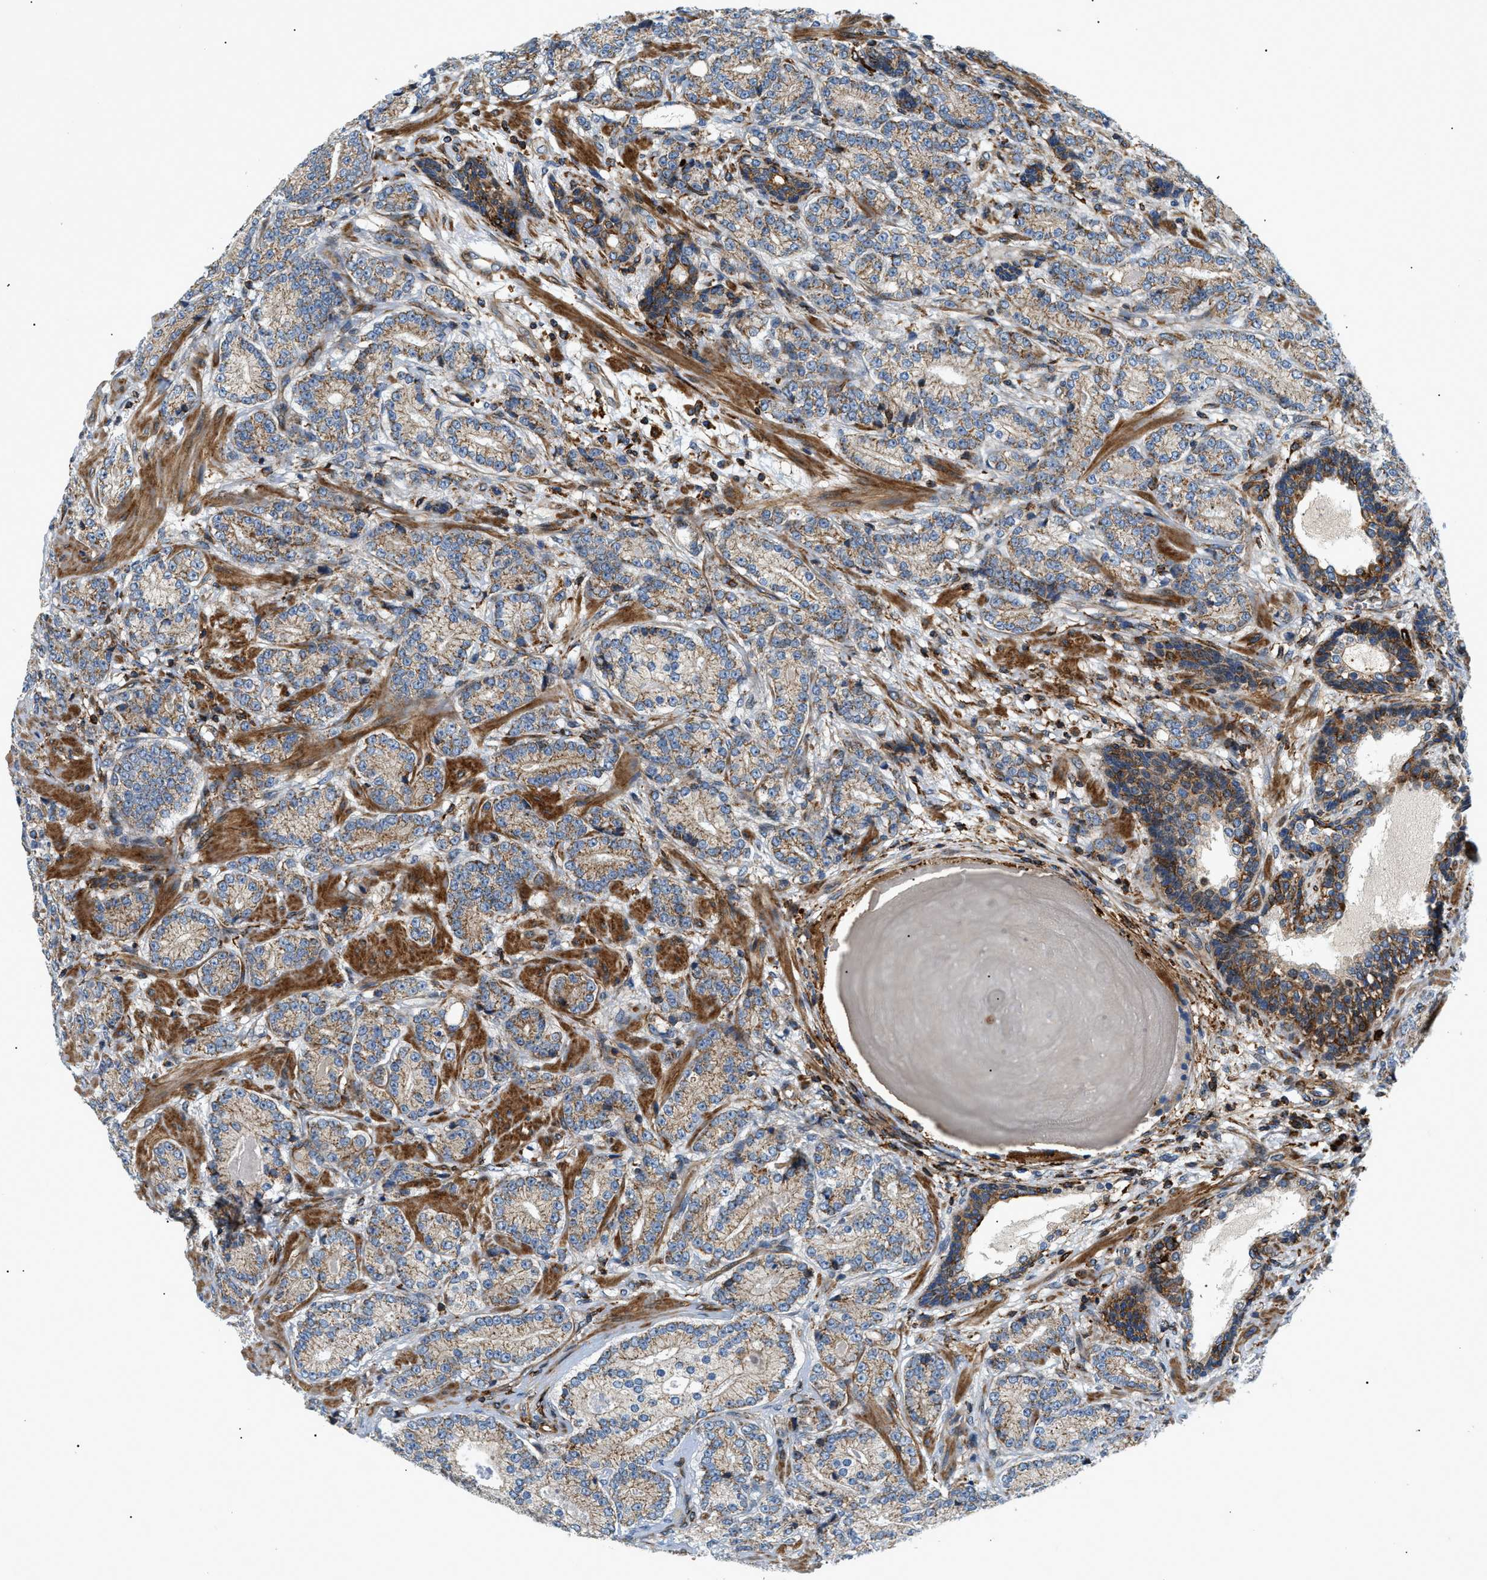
{"staining": {"intensity": "moderate", "quantity": "25%-75%", "location": "cytoplasmic/membranous"}, "tissue": "prostate cancer", "cell_type": "Tumor cells", "image_type": "cancer", "snomed": [{"axis": "morphology", "description": "Adenocarcinoma, High grade"}, {"axis": "topography", "description": "Prostate"}], "caption": "Immunohistochemistry (DAB (3,3'-diaminobenzidine)) staining of prostate cancer (high-grade adenocarcinoma) displays moderate cytoplasmic/membranous protein positivity in about 25%-75% of tumor cells. (DAB (3,3'-diaminobenzidine) IHC, brown staining for protein, blue staining for nuclei).", "gene": "DHODH", "patient": {"sex": "male", "age": 61}}